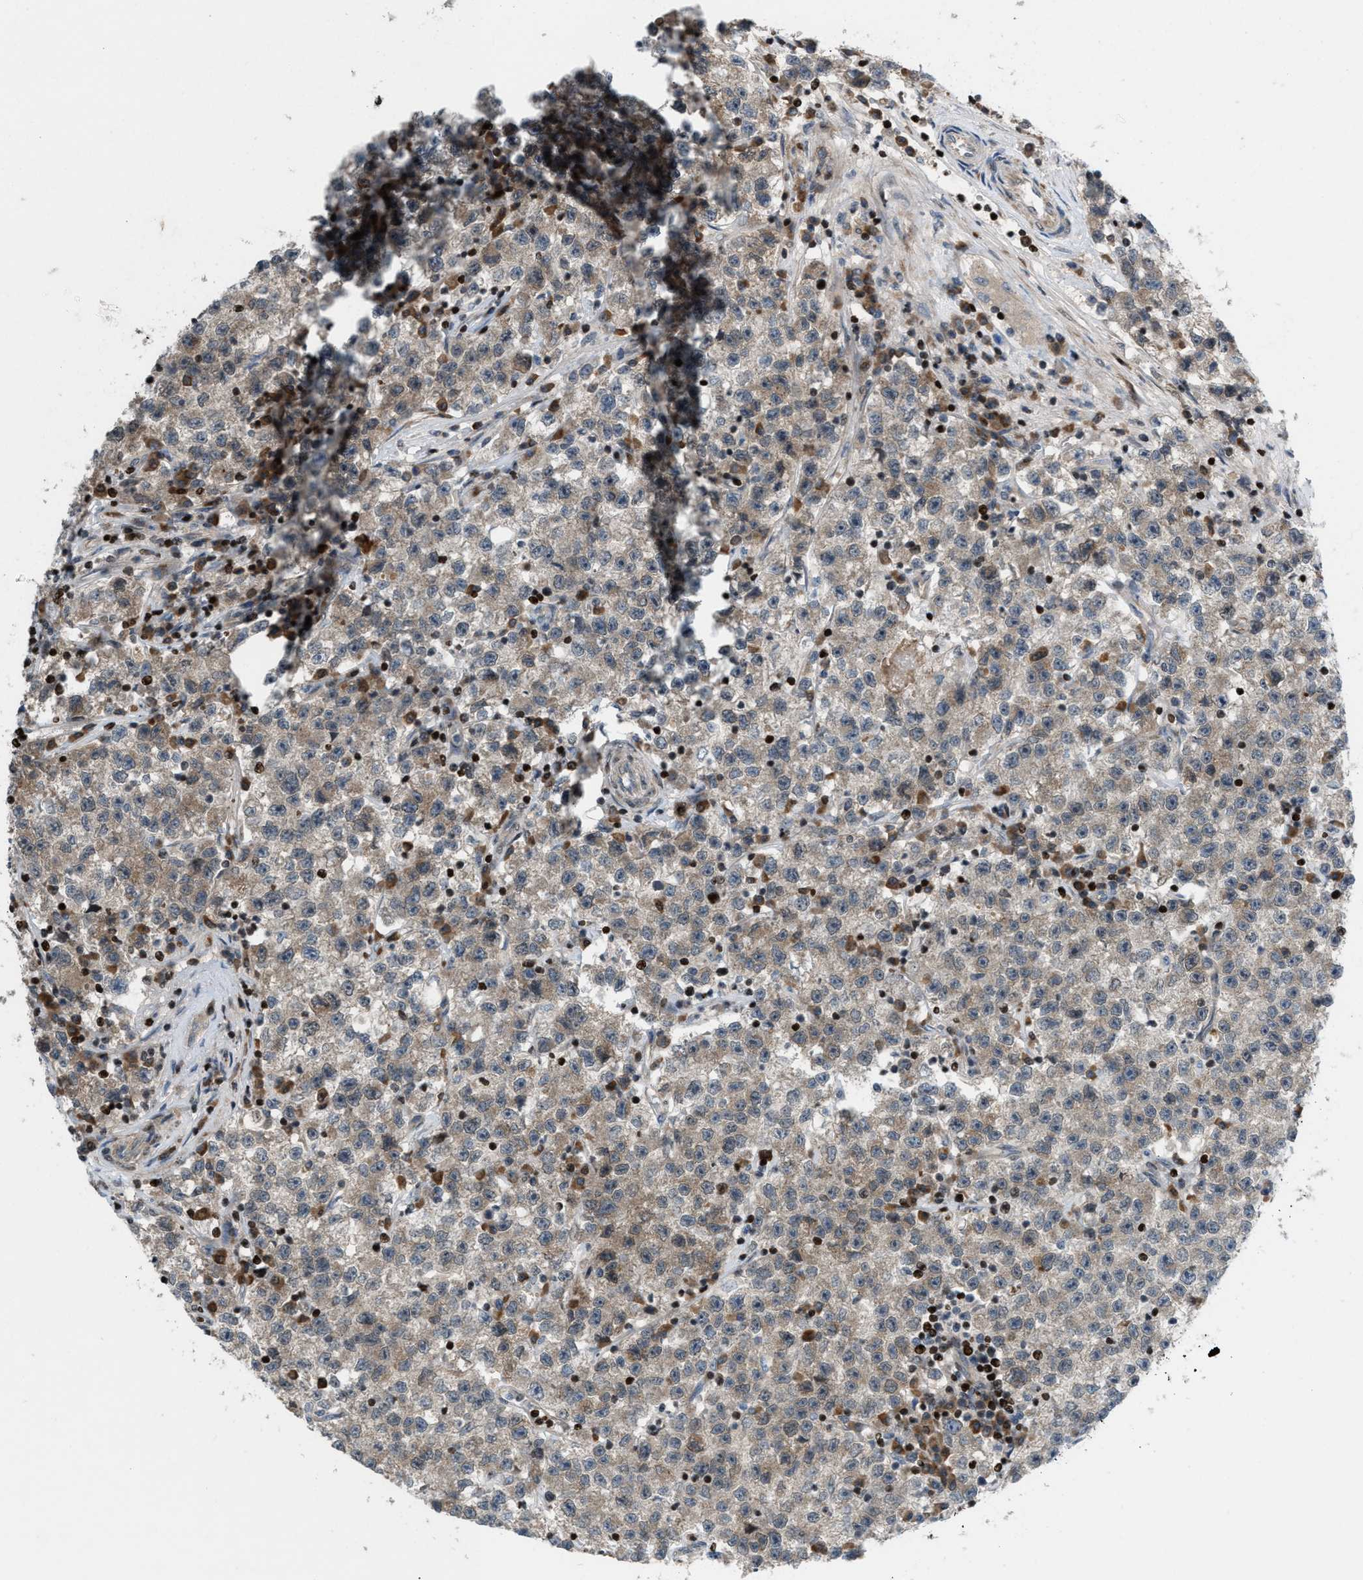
{"staining": {"intensity": "weak", "quantity": "<25%", "location": "cytoplasmic/membranous"}, "tissue": "testis cancer", "cell_type": "Tumor cells", "image_type": "cancer", "snomed": [{"axis": "morphology", "description": "Seminoma, NOS"}, {"axis": "topography", "description": "Testis"}], "caption": "High magnification brightfield microscopy of testis cancer (seminoma) stained with DAB (3,3'-diaminobenzidine) (brown) and counterstained with hematoxylin (blue): tumor cells show no significant expression.", "gene": "ZNF276", "patient": {"sex": "male", "age": 22}}